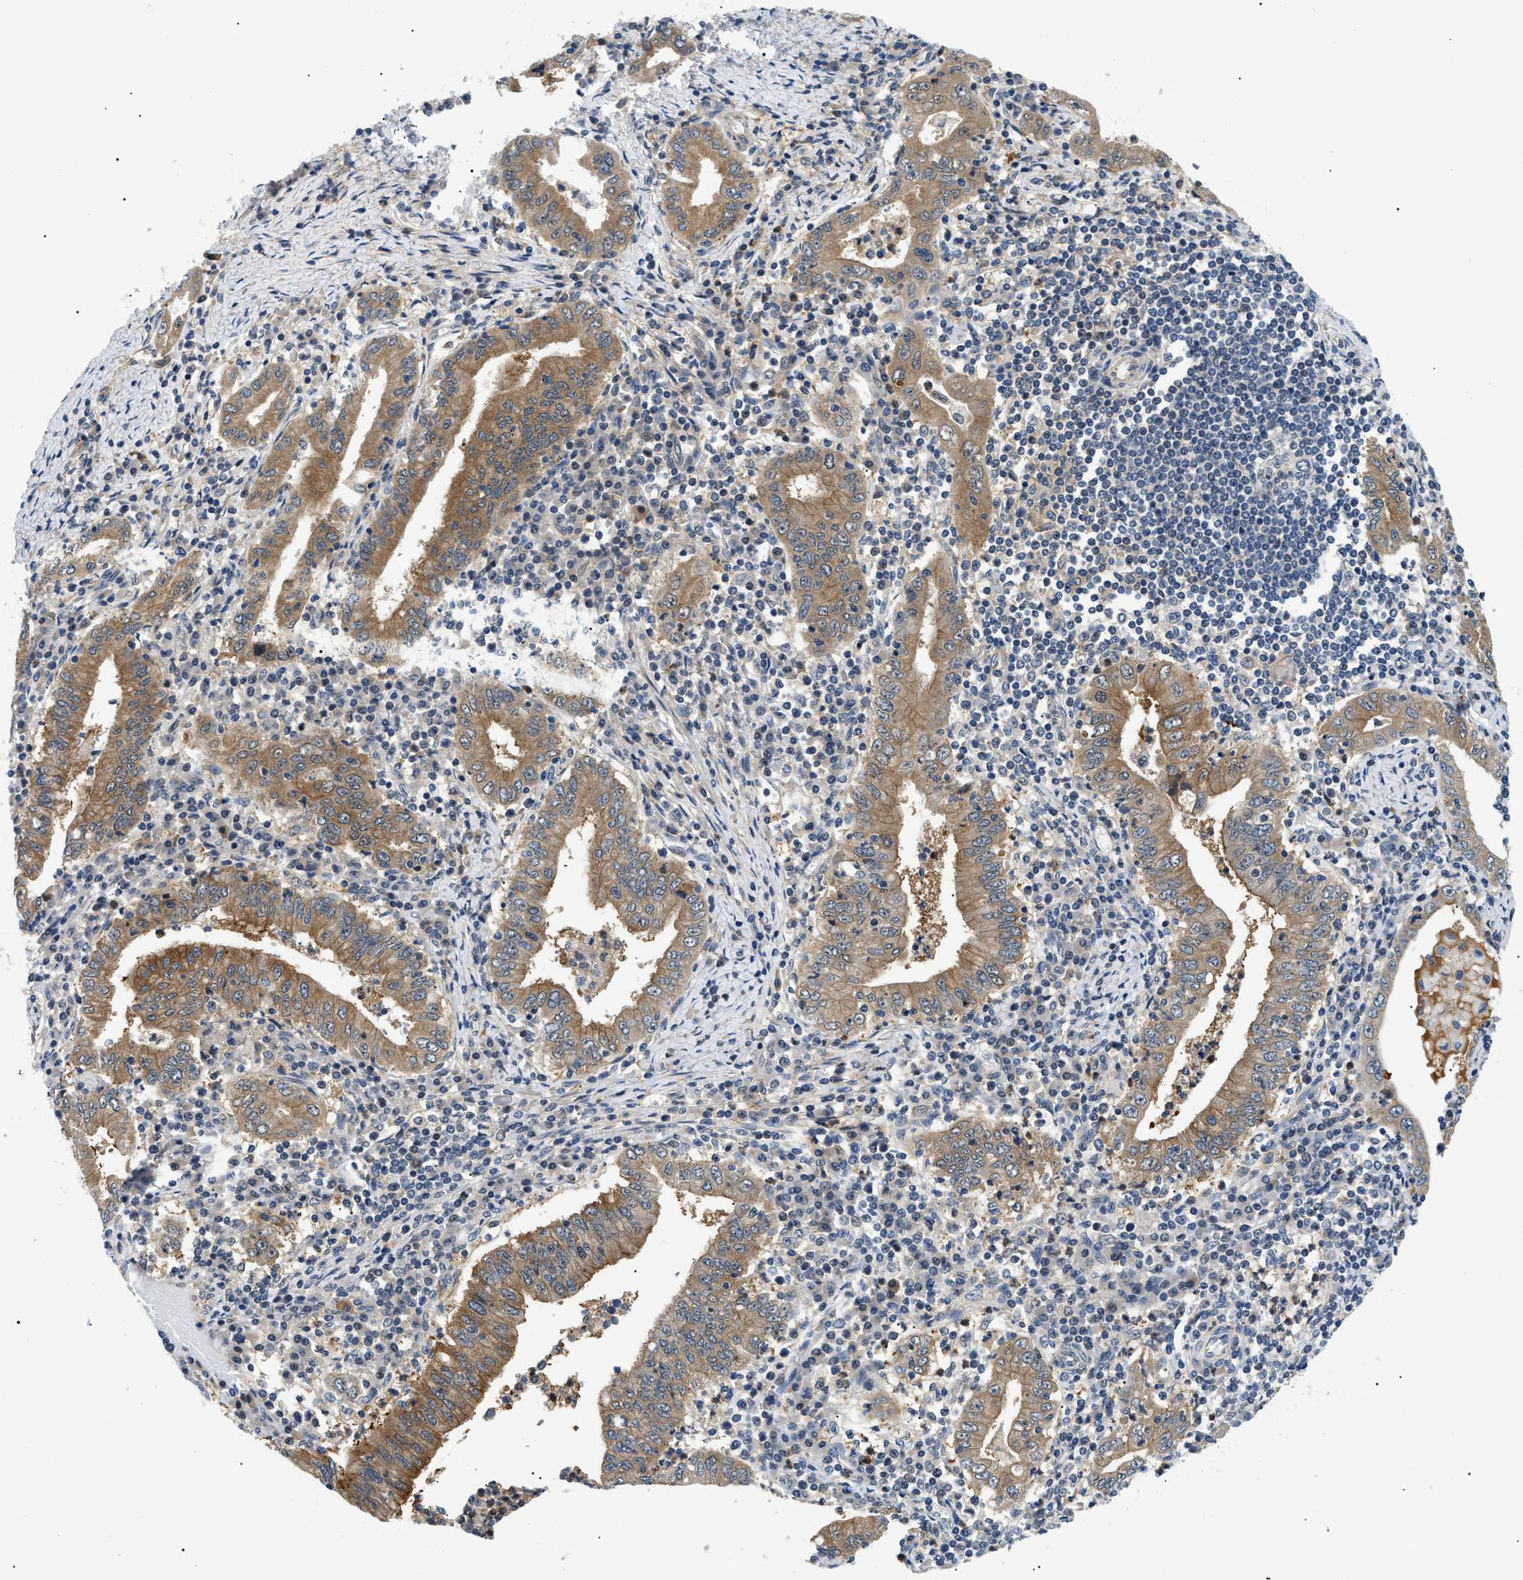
{"staining": {"intensity": "moderate", "quantity": ">75%", "location": "cytoplasmic/membranous"}, "tissue": "stomach cancer", "cell_type": "Tumor cells", "image_type": "cancer", "snomed": [{"axis": "morphology", "description": "Normal tissue, NOS"}, {"axis": "morphology", "description": "Adenocarcinoma, NOS"}, {"axis": "topography", "description": "Esophagus"}, {"axis": "topography", "description": "Stomach, upper"}, {"axis": "topography", "description": "Peripheral nerve tissue"}], "caption": "Immunohistochemistry of adenocarcinoma (stomach) displays medium levels of moderate cytoplasmic/membranous expression in about >75% of tumor cells.", "gene": "RBM15", "patient": {"sex": "male", "age": 62}}